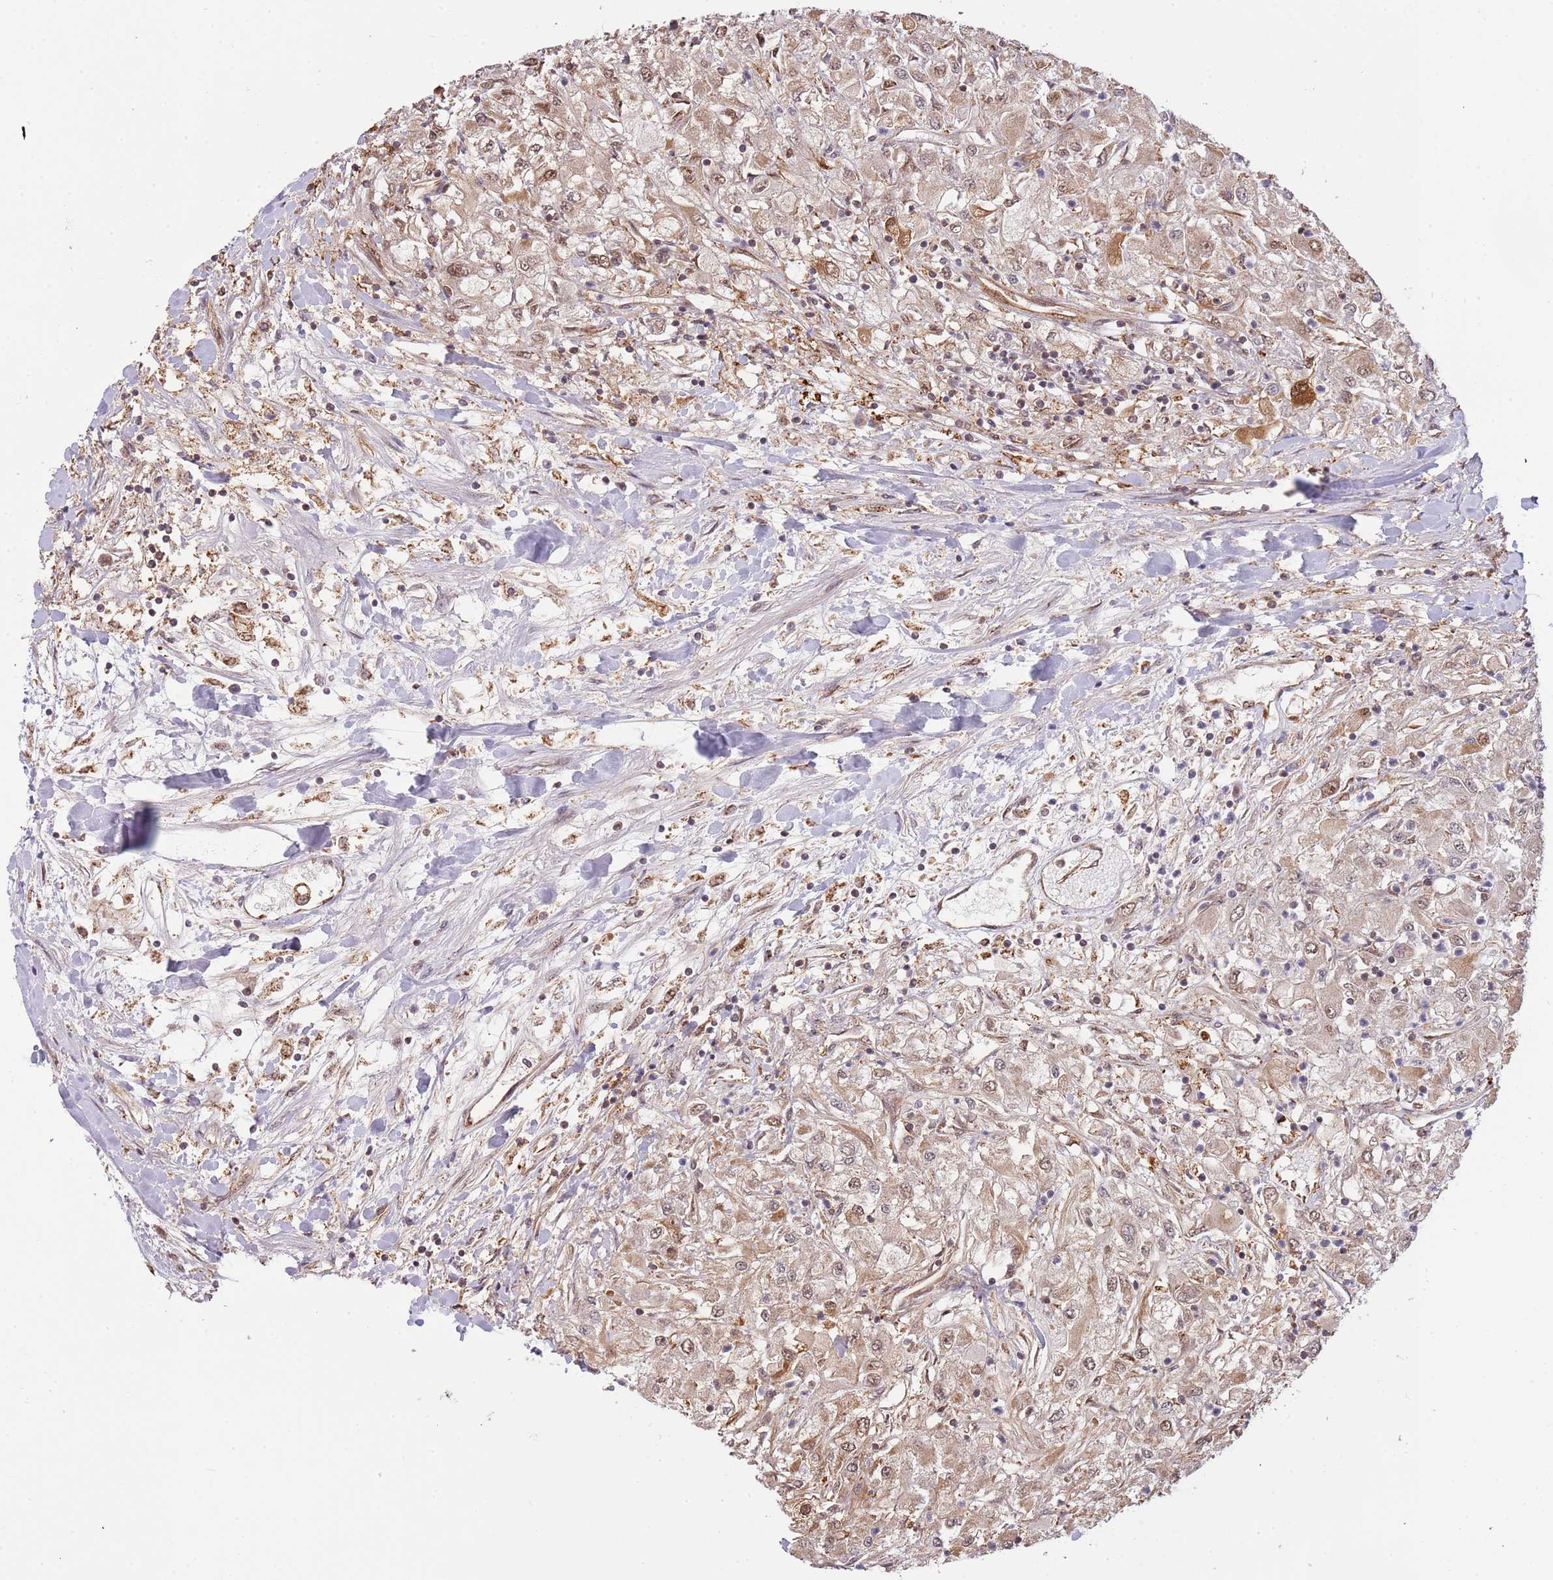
{"staining": {"intensity": "moderate", "quantity": ">75%", "location": "cytoplasmic/membranous,nuclear"}, "tissue": "renal cancer", "cell_type": "Tumor cells", "image_type": "cancer", "snomed": [{"axis": "morphology", "description": "Adenocarcinoma, NOS"}, {"axis": "topography", "description": "Kidney"}], "caption": "Human renal cancer (adenocarcinoma) stained with a brown dye demonstrates moderate cytoplasmic/membranous and nuclear positive staining in approximately >75% of tumor cells.", "gene": "PLSCR5", "patient": {"sex": "male", "age": 80}}